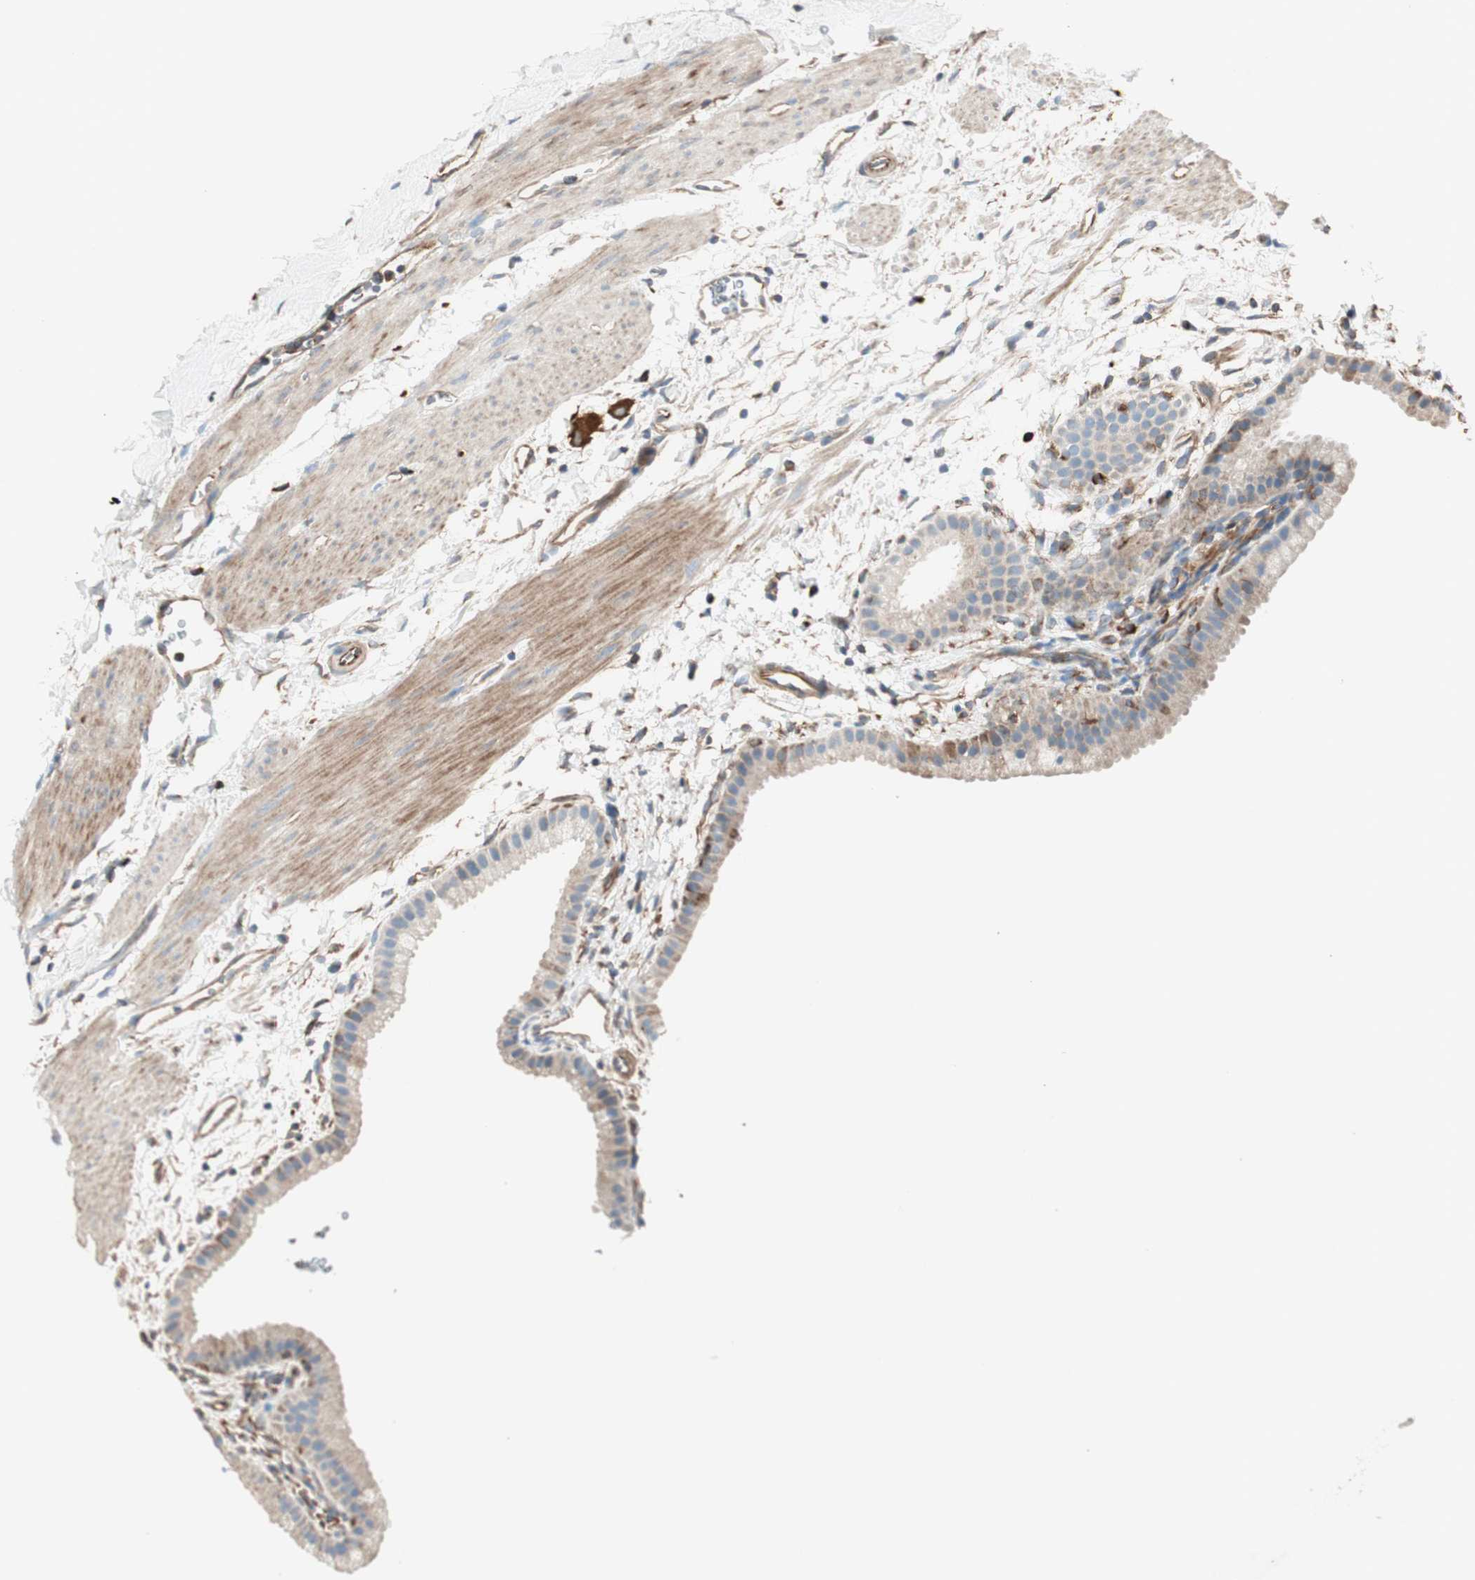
{"staining": {"intensity": "weak", "quantity": ">75%", "location": "cytoplasmic/membranous"}, "tissue": "gallbladder", "cell_type": "Glandular cells", "image_type": "normal", "snomed": [{"axis": "morphology", "description": "Normal tissue, NOS"}, {"axis": "topography", "description": "Gallbladder"}], "caption": "Protein expression by immunohistochemistry (IHC) demonstrates weak cytoplasmic/membranous staining in approximately >75% of glandular cells in normal gallbladder.", "gene": "SRCIN1", "patient": {"sex": "female", "age": 64}}